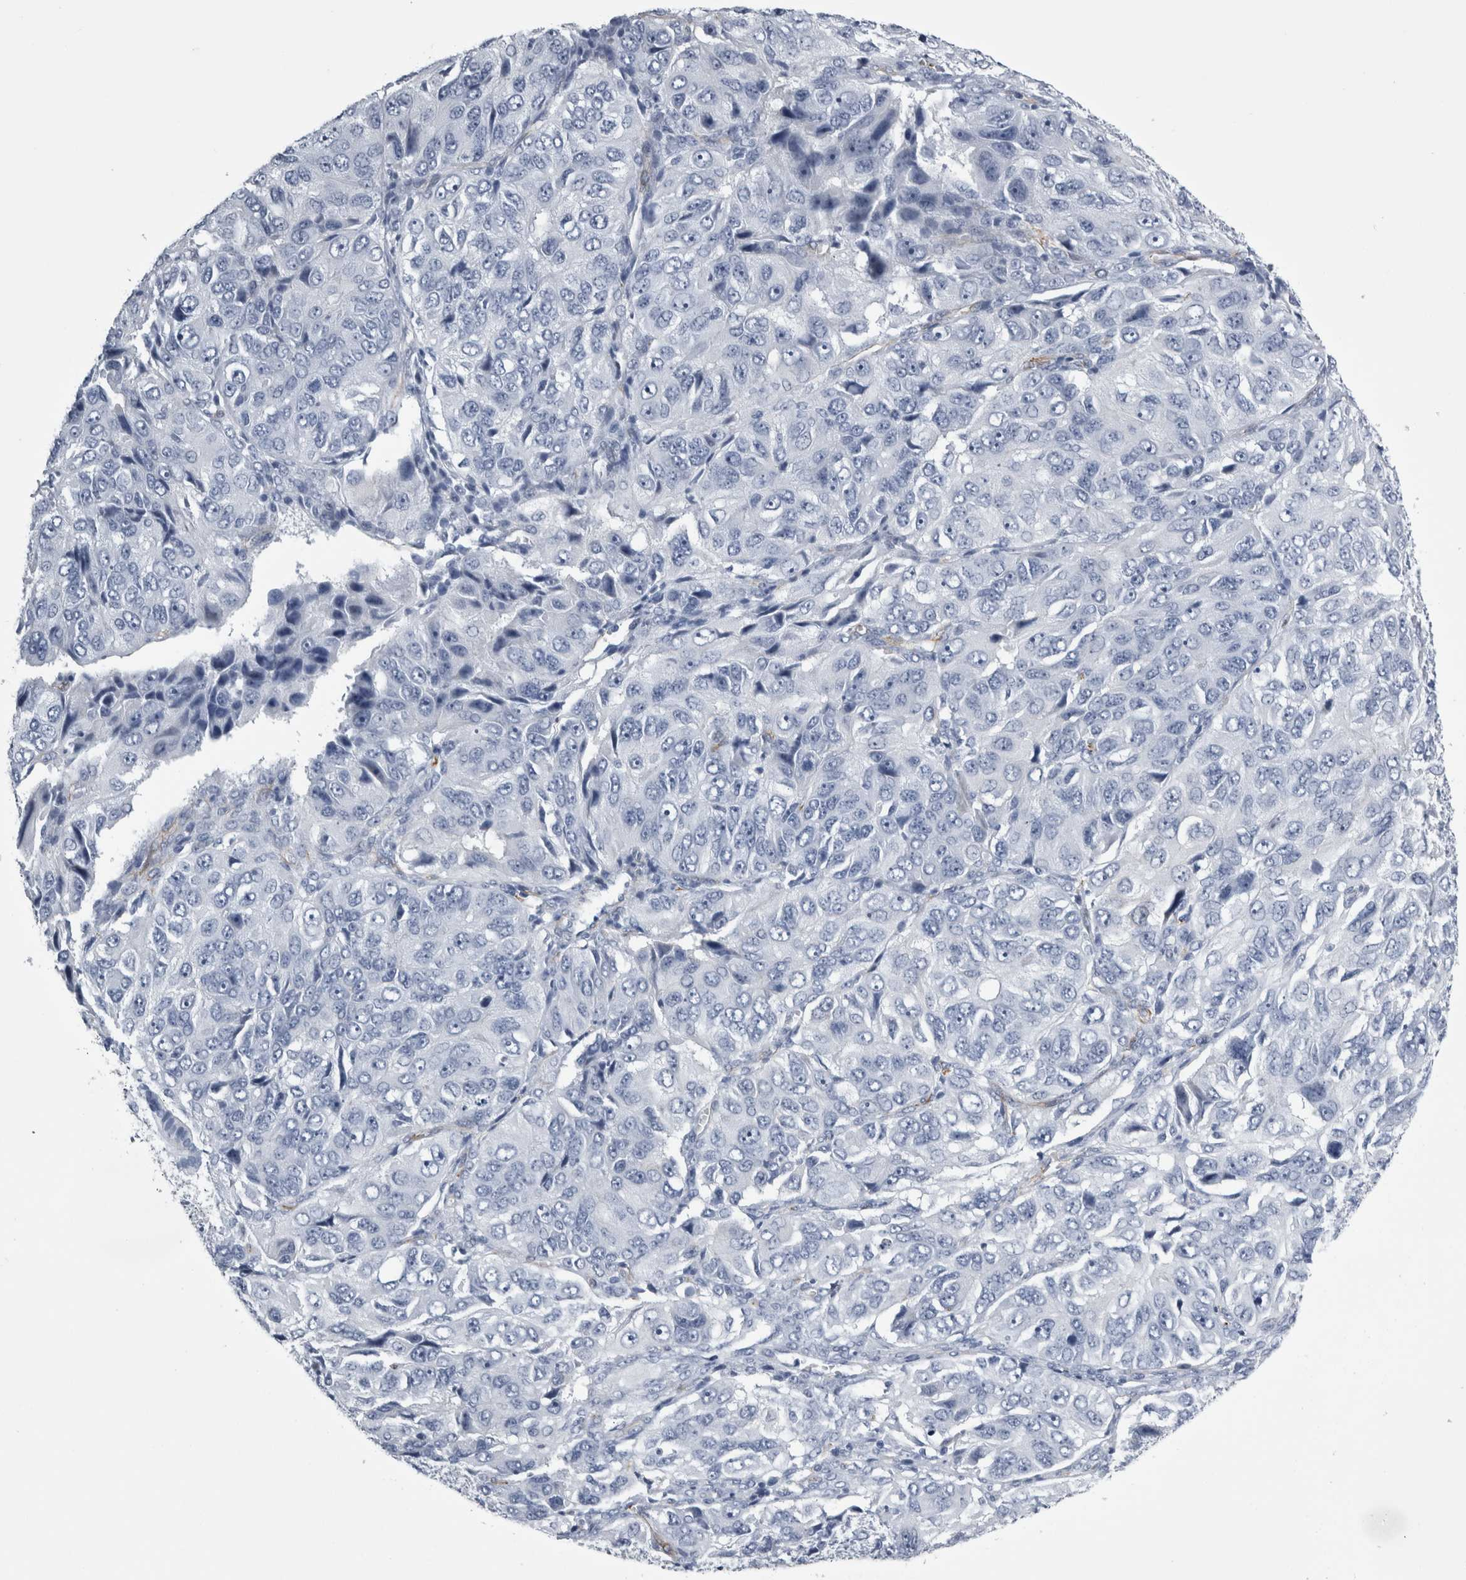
{"staining": {"intensity": "negative", "quantity": "none", "location": "none"}, "tissue": "ovarian cancer", "cell_type": "Tumor cells", "image_type": "cancer", "snomed": [{"axis": "morphology", "description": "Carcinoma, endometroid"}, {"axis": "topography", "description": "Ovary"}], "caption": "Immunohistochemical staining of endometroid carcinoma (ovarian) displays no significant positivity in tumor cells.", "gene": "VWDE", "patient": {"sex": "female", "age": 51}}